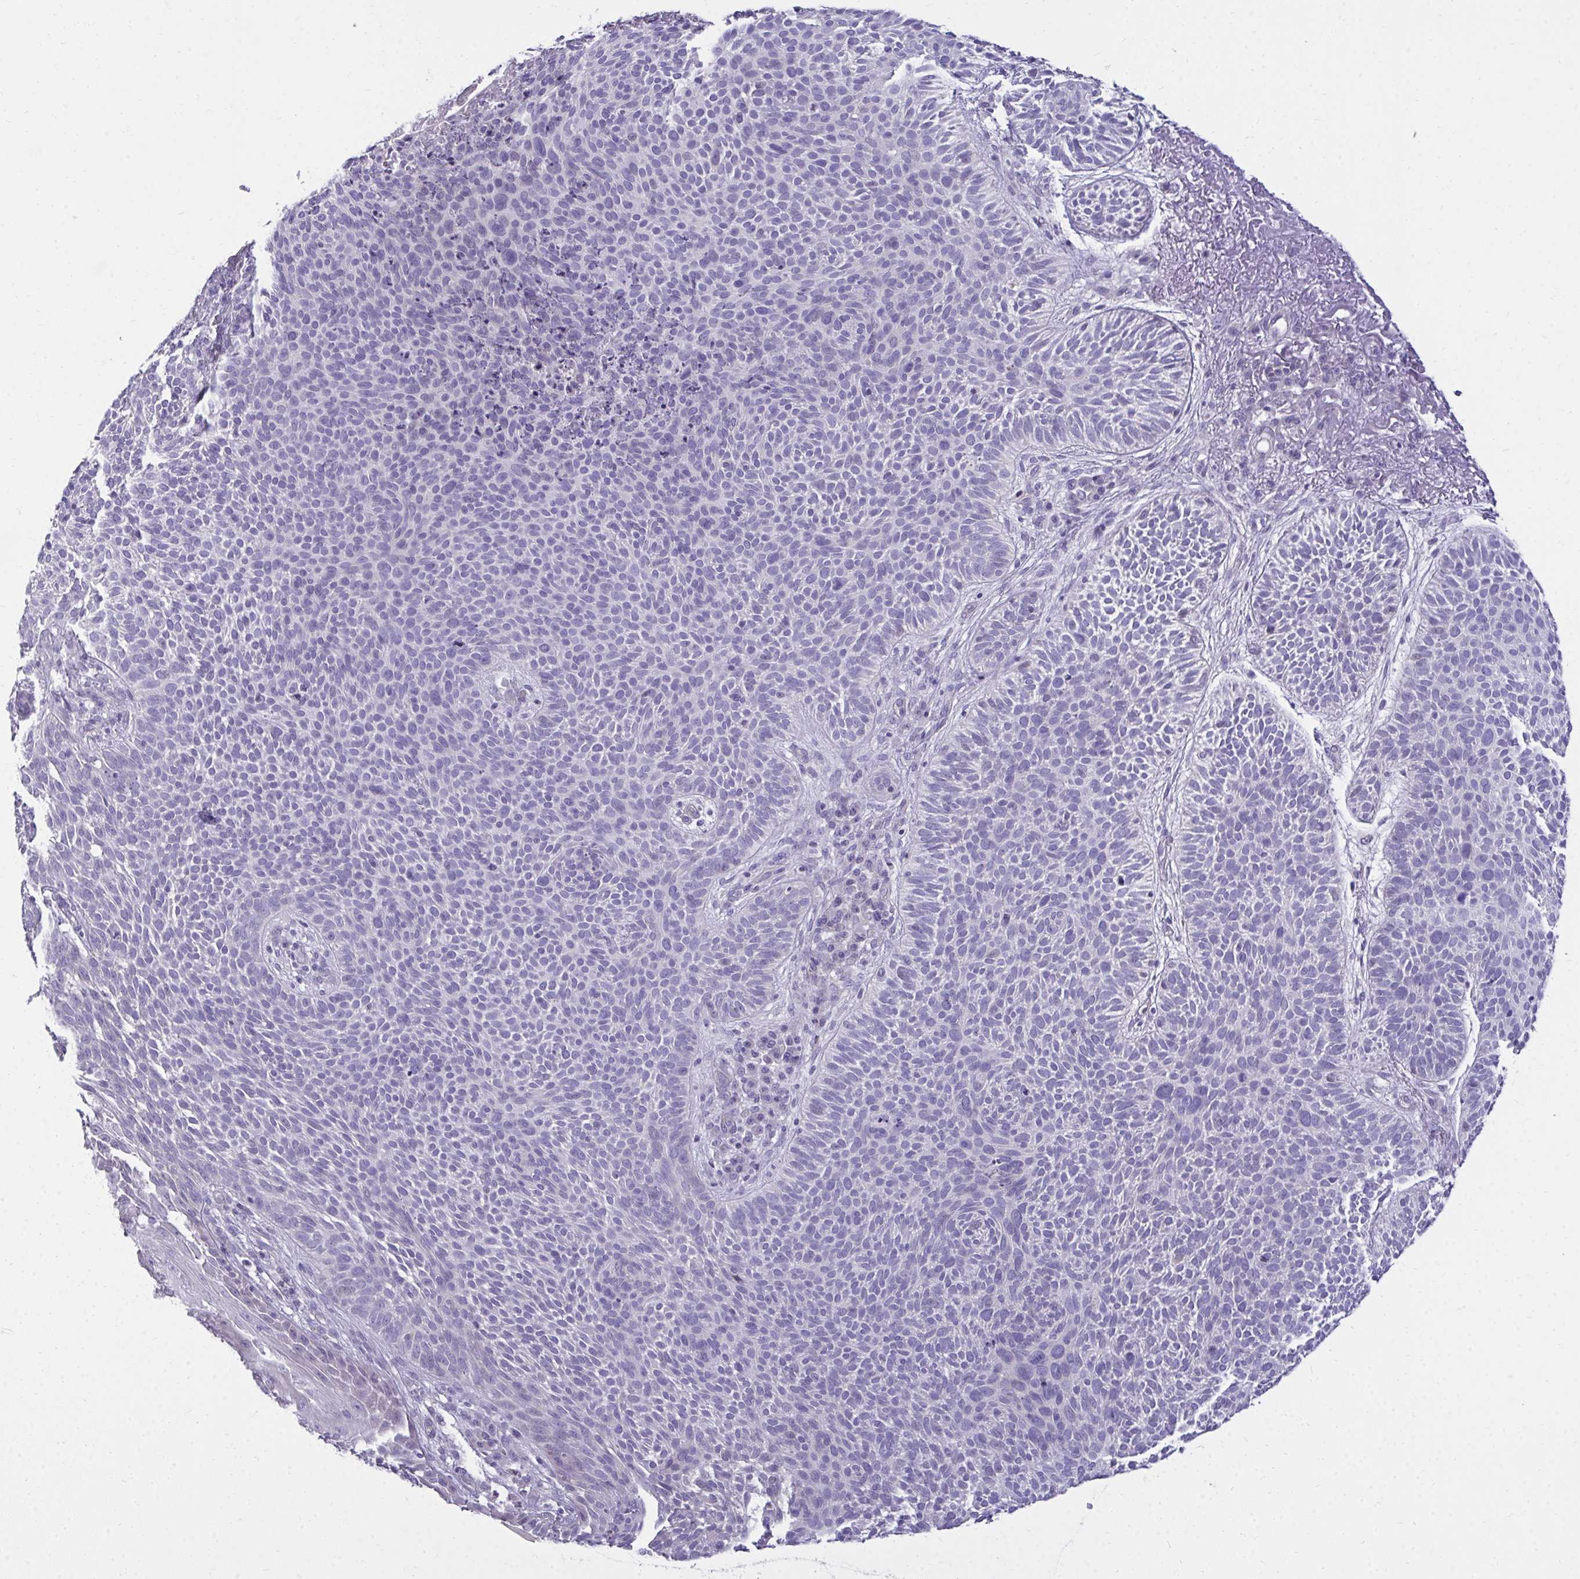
{"staining": {"intensity": "negative", "quantity": "none", "location": "none"}, "tissue": "skin cancer", "cell_type": "Tumor cells", "image_type": "cancer", "snomed": [{"axis": "morphology", "description": "Basal cell carcinoma"}, {"axis": "topography", "description": "Skin"}, {"axis": "topography", "description": "Skin of face"}], "caption": "The histopathology image reveals no staining of tumor cells in skin cancer.", "gene": "TMCO5A", "patient": {"sex": "female", "age": 82}}